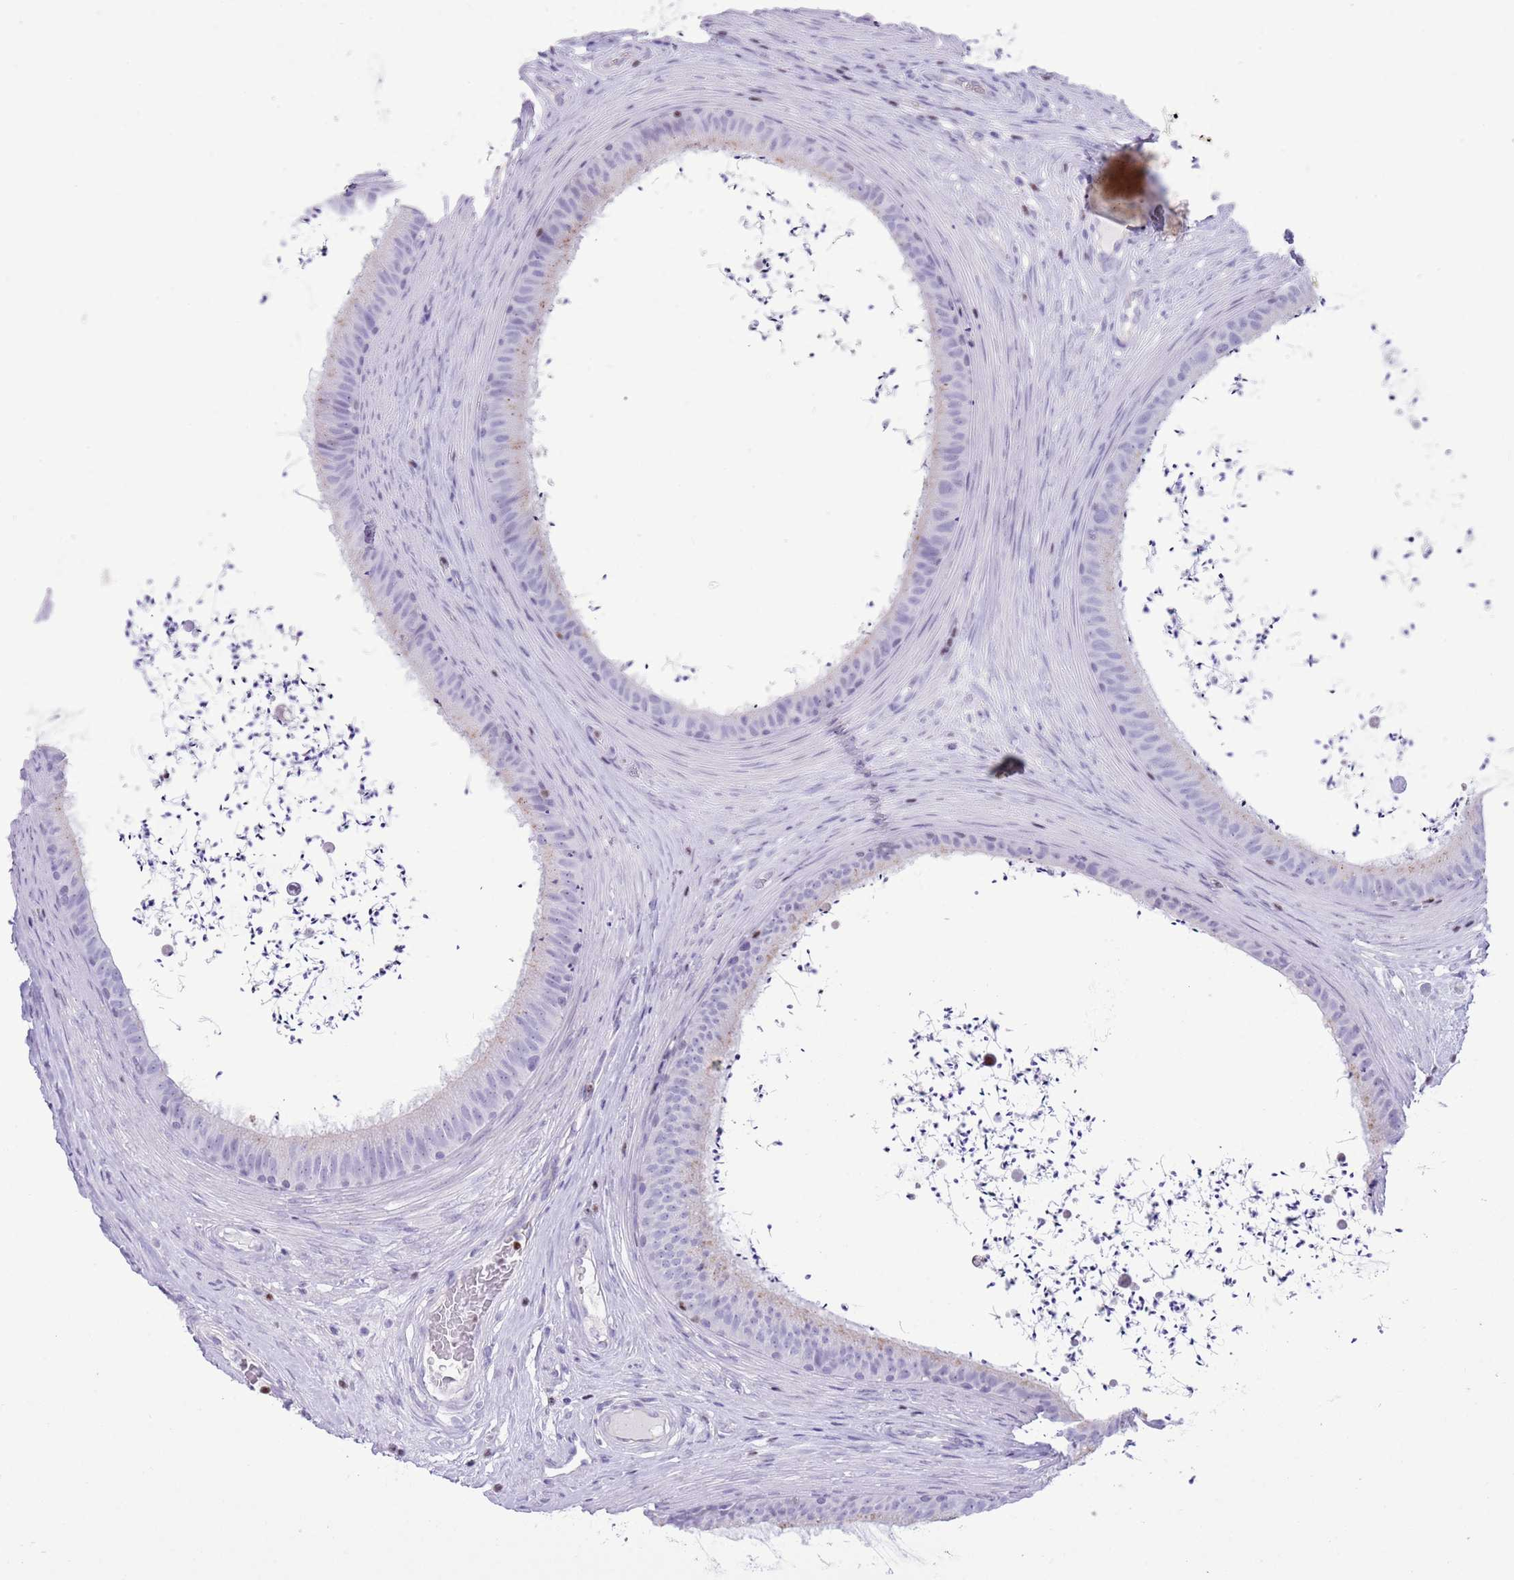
{"staining": {"intensity": "negative", "quantity": "none", "location": "none"}, "tissue": "epididymis", "cell_type": "Glandular cells", "image_type": "normal", "snomed": [{"axis": "morphology", "description": "Normal tissue, NOS"}, {"axis": "topography", "description": "Testis"}, {"axis": "topography", "description": "Epididymis"}], "caption": "A high-resolution micrograph shows immunohistochemistry (IHC) staining of benign epididymis, which displays no significant expression in glandular cells.", "gene": "BCL11B", "patient": {"sex": "male", "age": 41}}